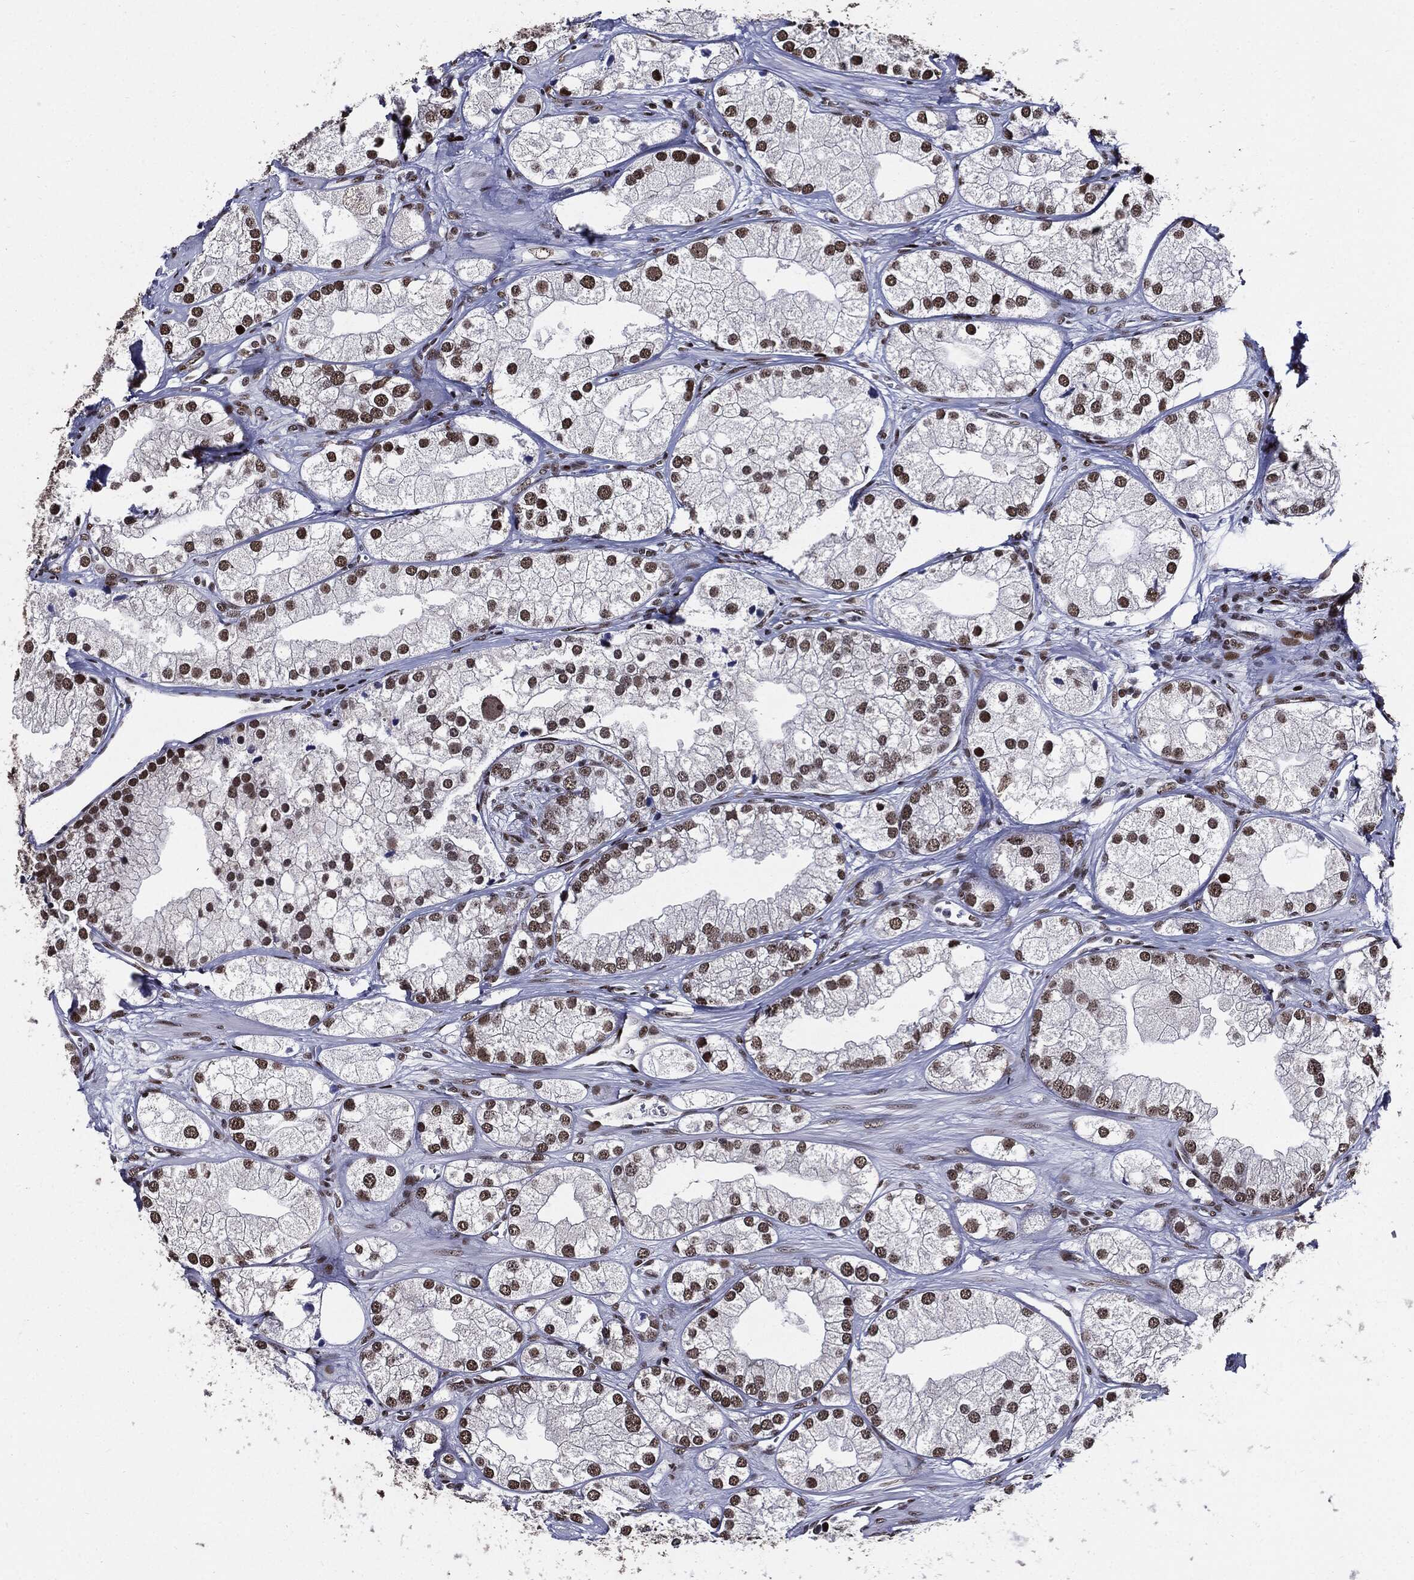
{"staining": {"intensity": "moderate", "quantity": ">75%", "location": "nuclear"}, "tissue": "prostate cancer", "cell_type": "Tumor cells", "image_type": "cancer", "snomed": [{"axis": "morphology", "description": "Adenocarcinoma, NOS"}, {"axis": "topography", "description": "Prostate and seminal vesicle, NOS"}, {"axis": "topography", "description": "Prostate"}], "caption": "The immunohistochemical stain labels moderate nuclear positivity in tumor cells of prostate cancer tissue. Immunohistochemistry stains the protein in brown and the nuclei are stained blue.", "gene": "ZFP91", "patient": {"sex": "male", "age": 79}}